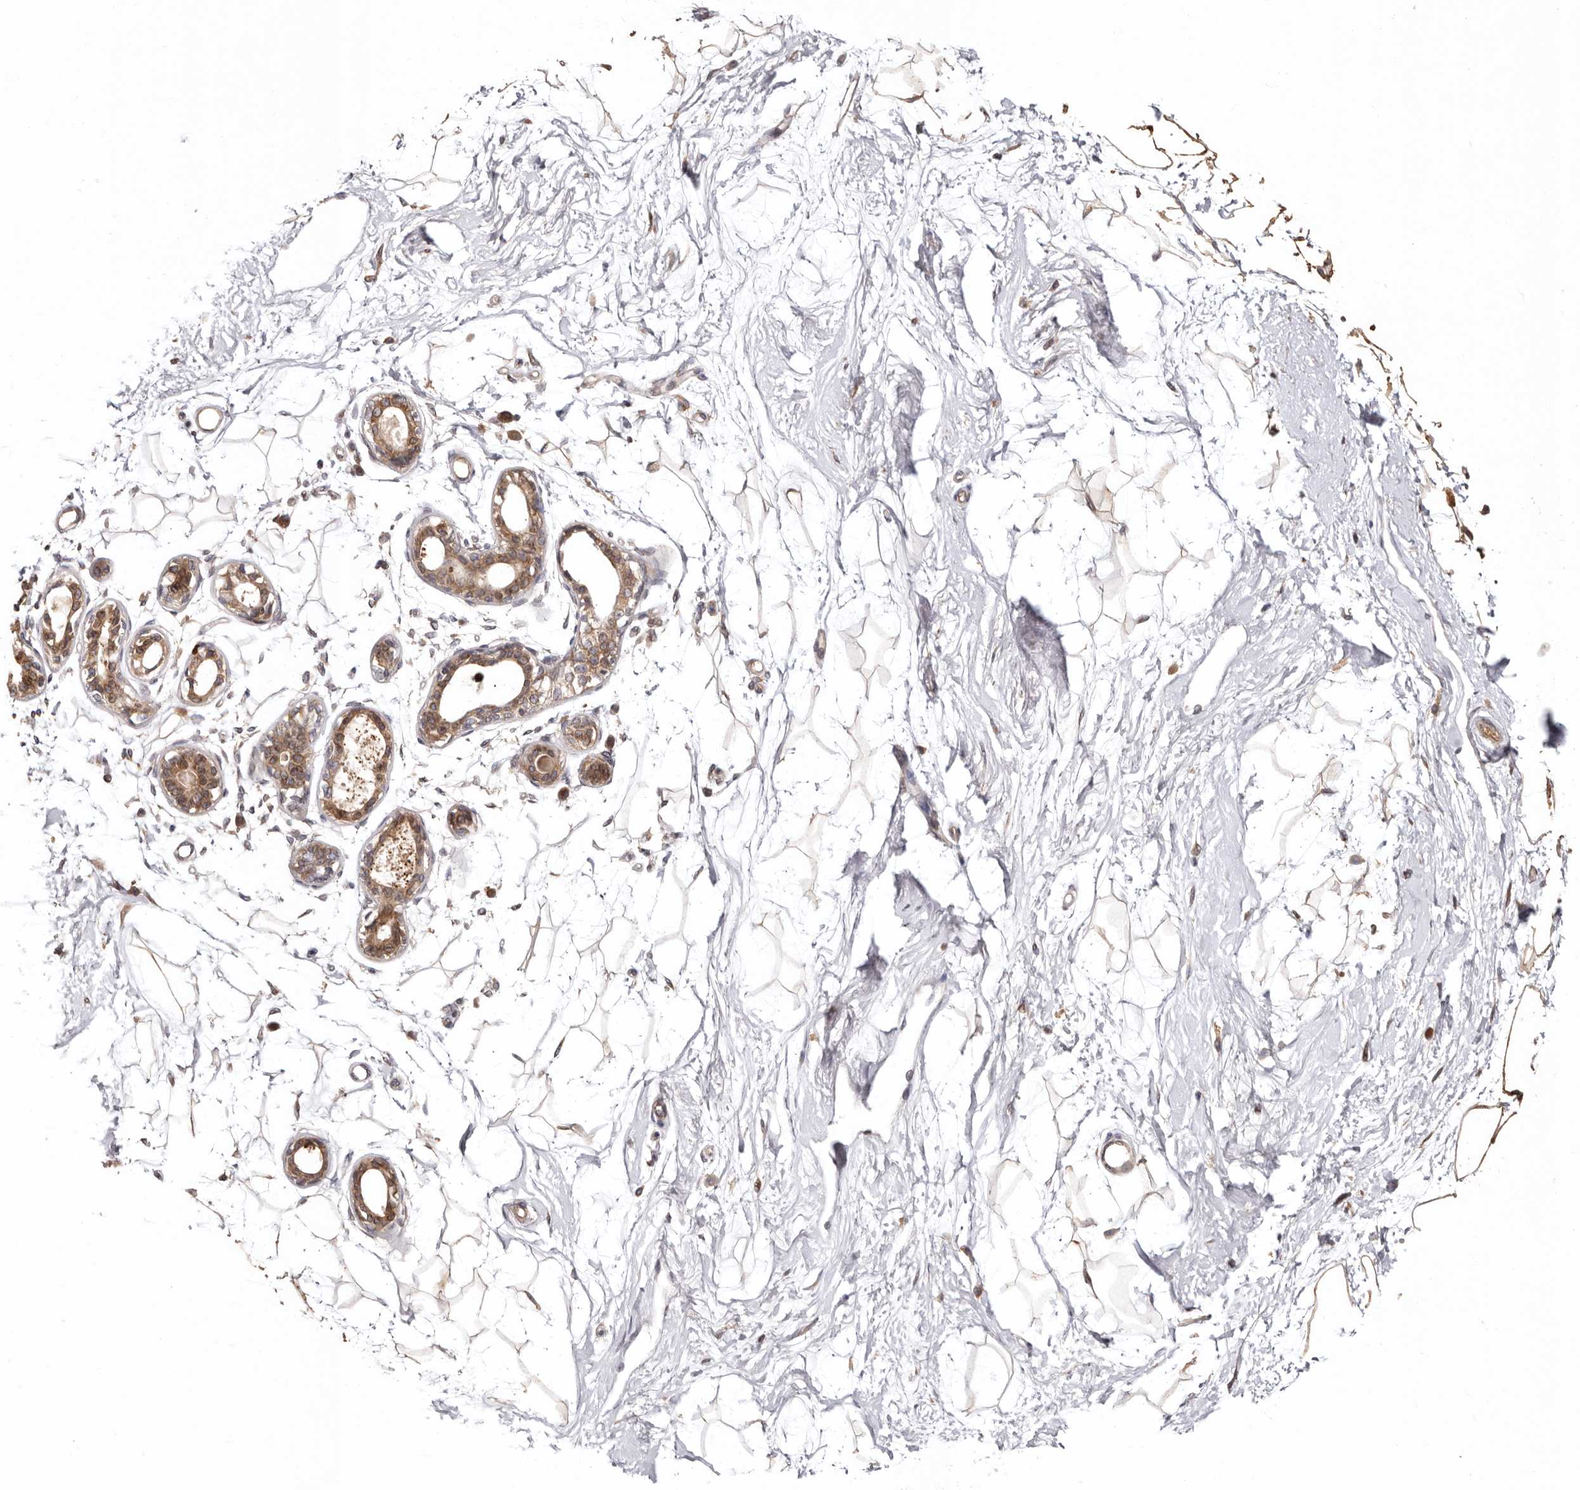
{"staining": {"intensity": "weak", "quantity": ">75%", "location": "cytoplasmic/membranous"}, "tissue": "breast", "cell_type": "Adipocytes", "image_type": "normal", "snomed": [{"axis": "morphology", "description": "Normal tissue, NOS"}, {"axis": "topography", "description": "Breast"}], "caption": "Brown immunohistochemical staining in benign breast reveals weak cytoplasmic/membranous positivity in about >75% of adipocytes.", "gene": "TMUB1", "patient": {"sex": "female", "age": 45}}